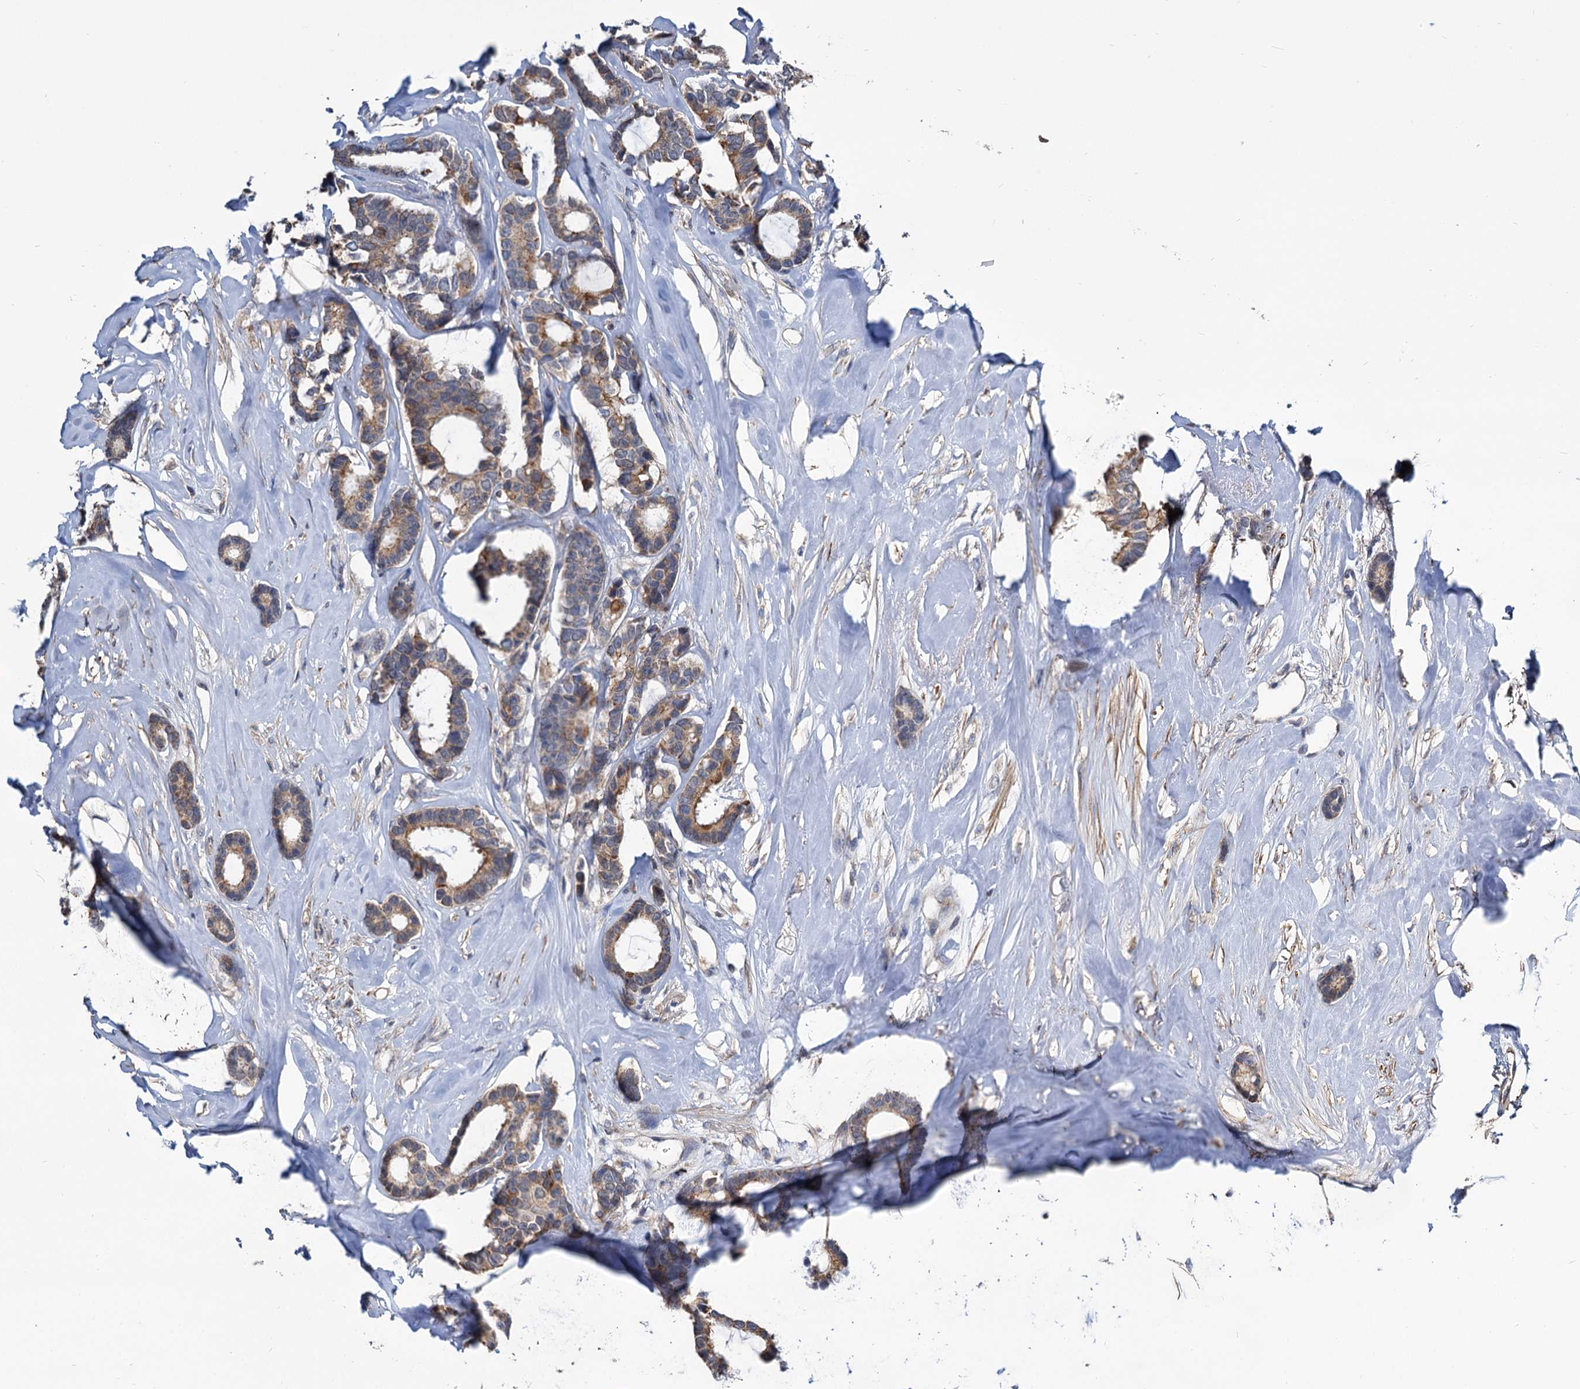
{"staining": {"intensity": "moderate", "quantity": ">75%", "location": "cytoplasmic/membranous"}, "tissue": "breast cancer", "cell_type": "Tumor cells", "image_type": "cancer", "snomed": [{"axis": "morphology", "description": "Duct carcinoma"}, {"axis": "topography", "description": "Breast"}], "caption": "A medium amount of moderate cytoplasmic/membranous staining is seen in about >75% of tumor cells in breast cancer tissue.", "gene": "ALKBH7", "patient": {"sex": "female", "age": 87}}